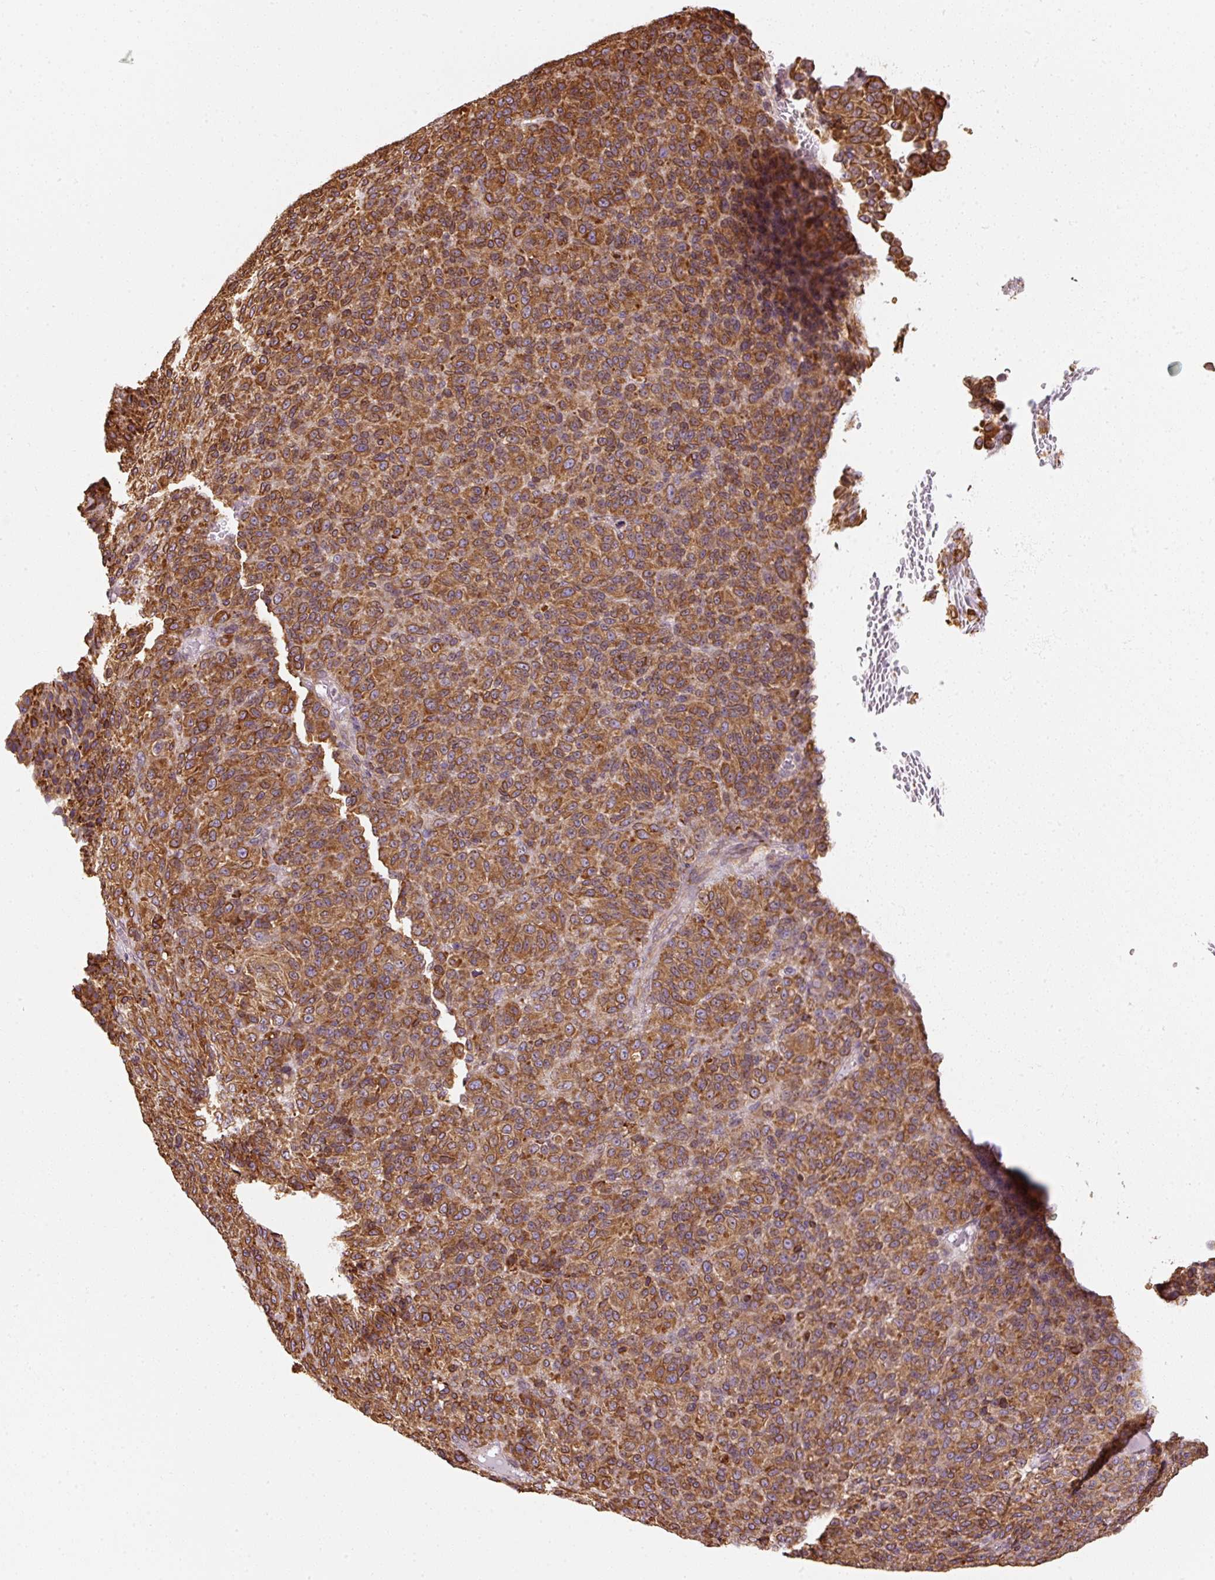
{"staining": {"intensity": "moderate", "quantity": ">75%", "location": "cytoplasmic/membranous"}, "tissue": "melanoma", "cell_type": "Tumor cells", "image_type": "cancer", "snomed": [{"axis": "morphology", "description": "Malignant melanoma, Metastatic site"}, {"axis": "topography", "description": "Brain"}], "caption": "Melanoma stained with a protein marker exhibits moderate staining in tumor cells.", "gene": "PRKCSH", "patient": {"sex": "female", "age": 56}}